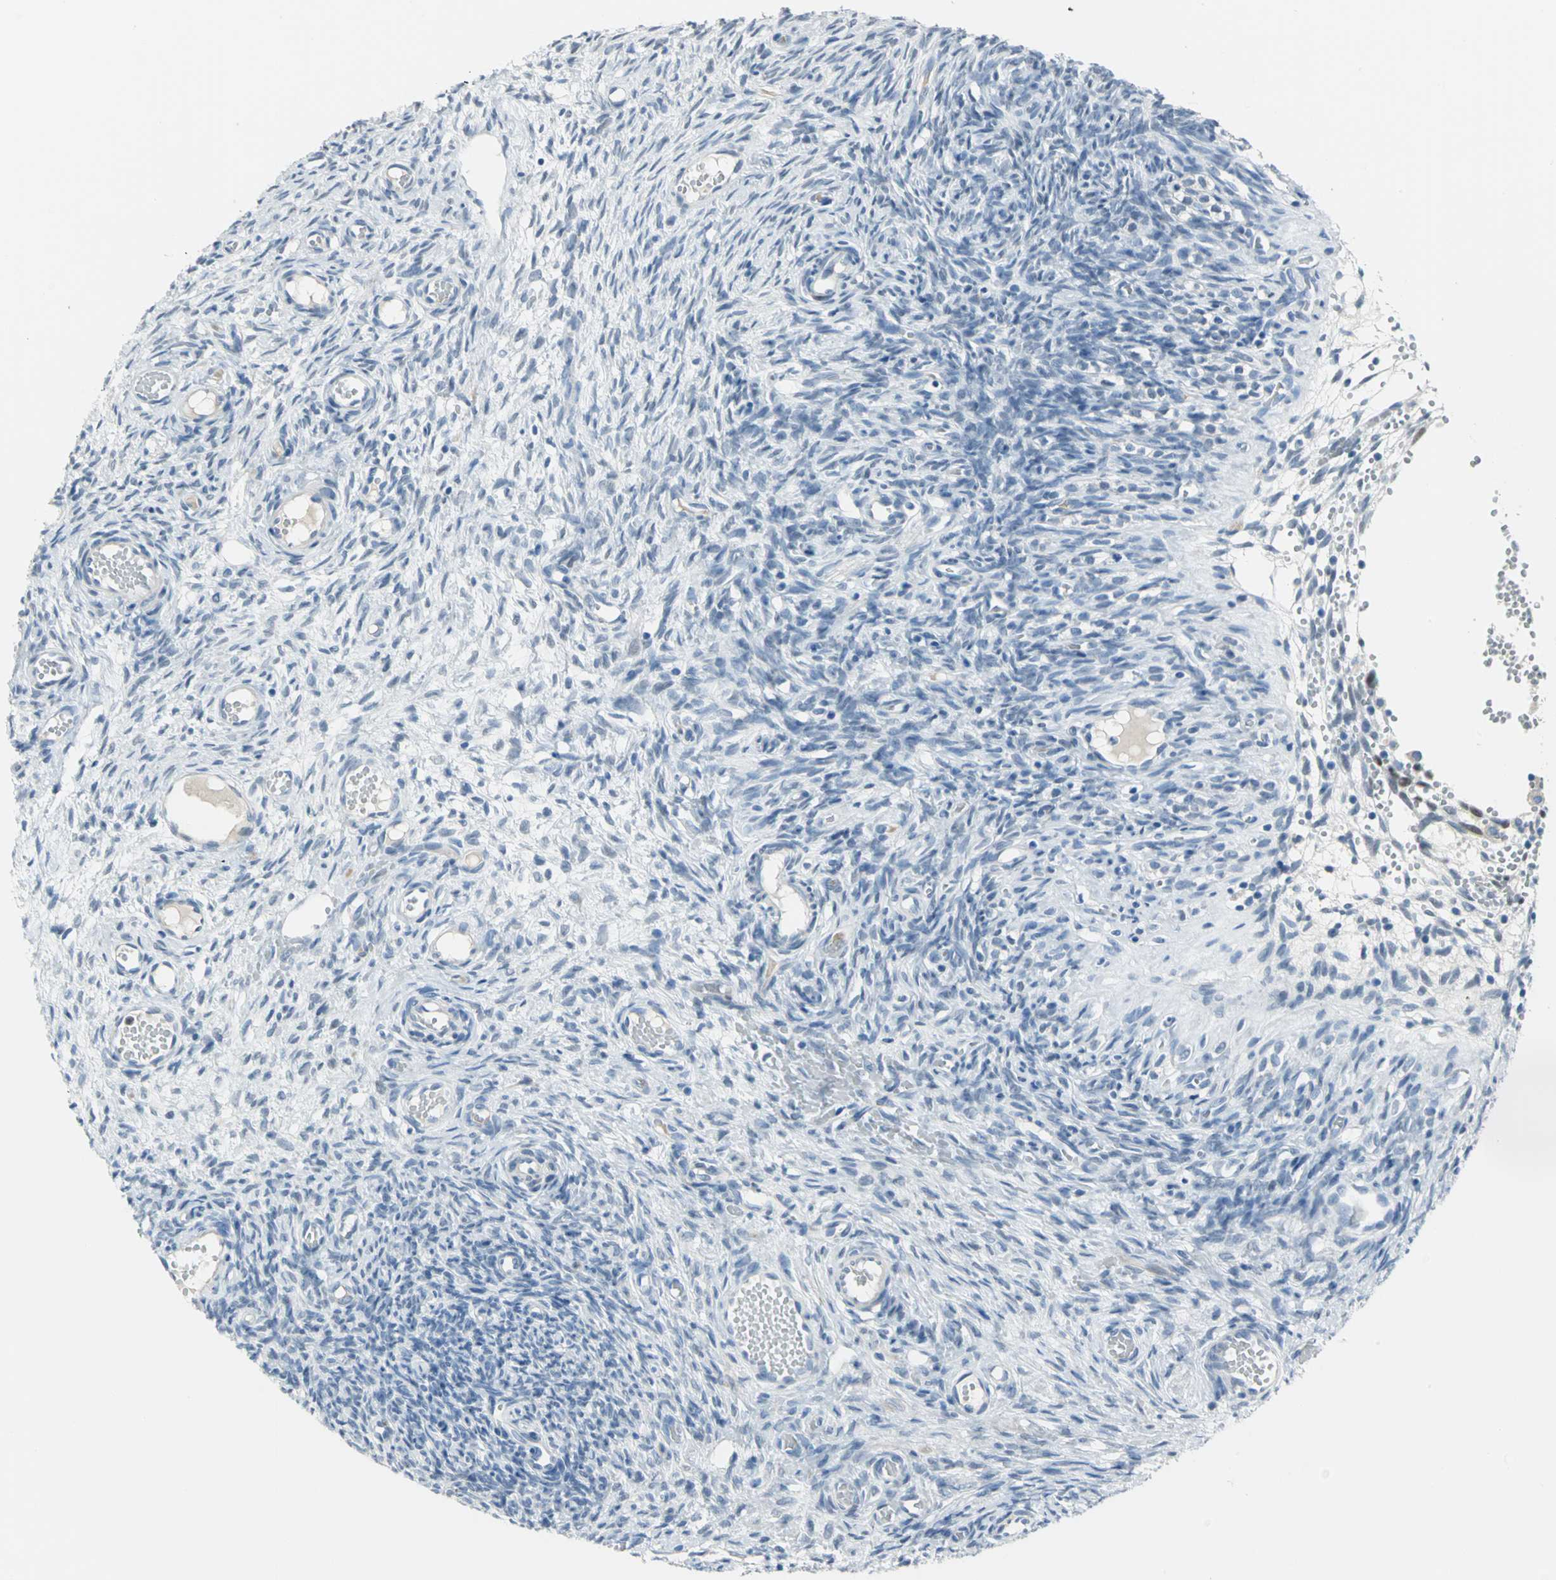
{"staining": {"intensity": "negative", "quantity": "none", "location": "none"}, "tissue": "ovary", "cell_type": "Ovarian stroma cells", "image_type": "normal", "snomed": [{"axis": "morphology", "description": "Normal tissue, NOS"}, {"axis": "topography", "description": "Ovary"}], "caption": "High power microscopy micrograph of an immunohistochemistry histopathology image of unremarkable ovary, revealing no significant expression in ovarian stroma cells. (Stains: DAB immunohistochemistry with hematoxylin counter stain, Microscopy: brightfield microscopy at high magnification).", "gene": "MCM3", "patient": {"sex": "female", "age": 35}}